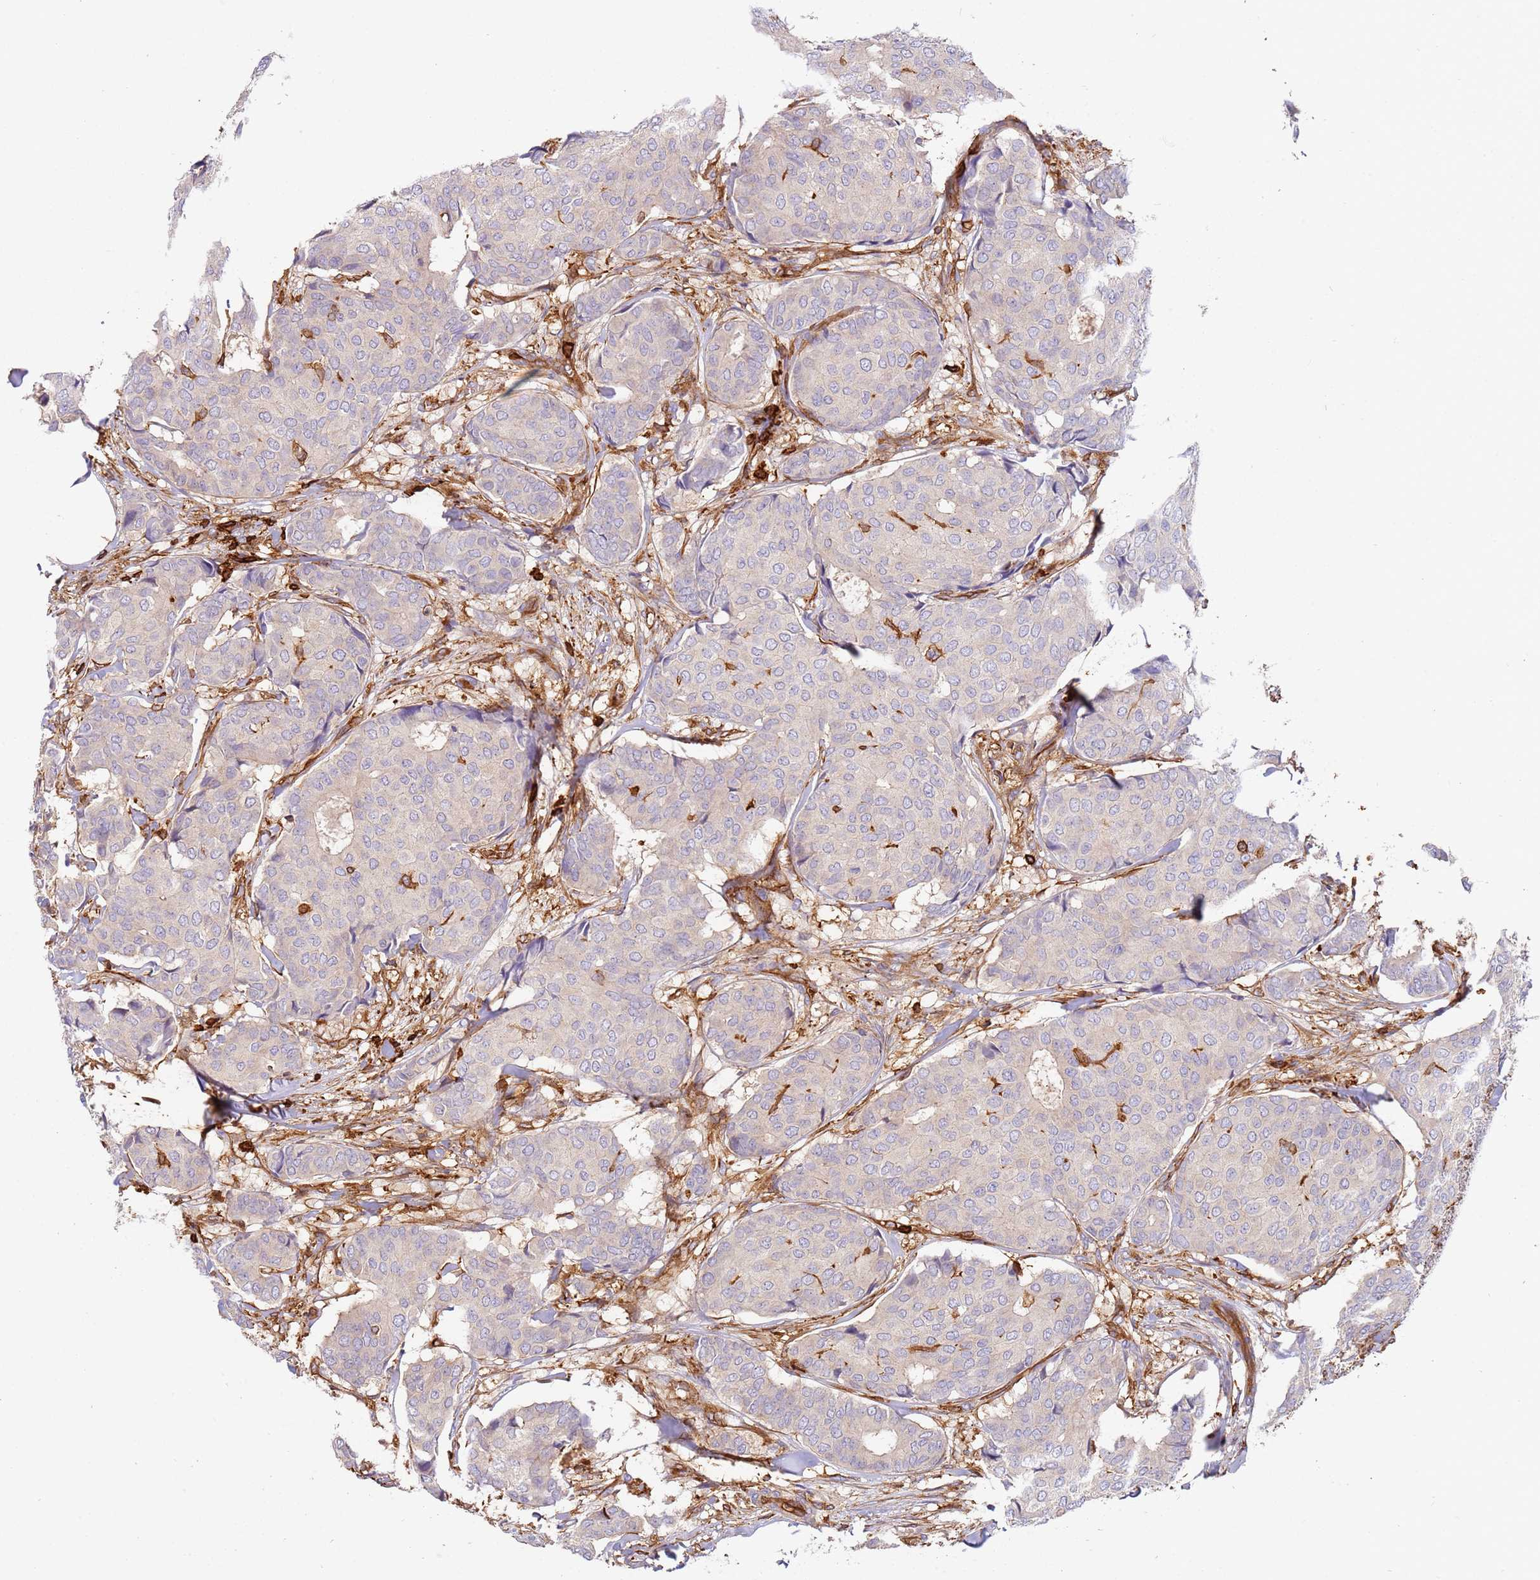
{"staining": {"intensity": "negative", "quantity": "none", "location": "none"}, "tissue": "breast cancer", "cell_type": "Tumor cells", "image_type": "cancer", "snomed": [{"axis": "morphology", "description": "Duct carcinoma"}, {"axis": "topography", "description": "Breast"}], "caption": "High power microscopy histopathology image of an immunohistochemistry image of breast invasive ductal carcinoma, revealing no significant staining in tumor cells.", "gene": "OR6P1", "patient": {"sex": "female", "age": 75}}